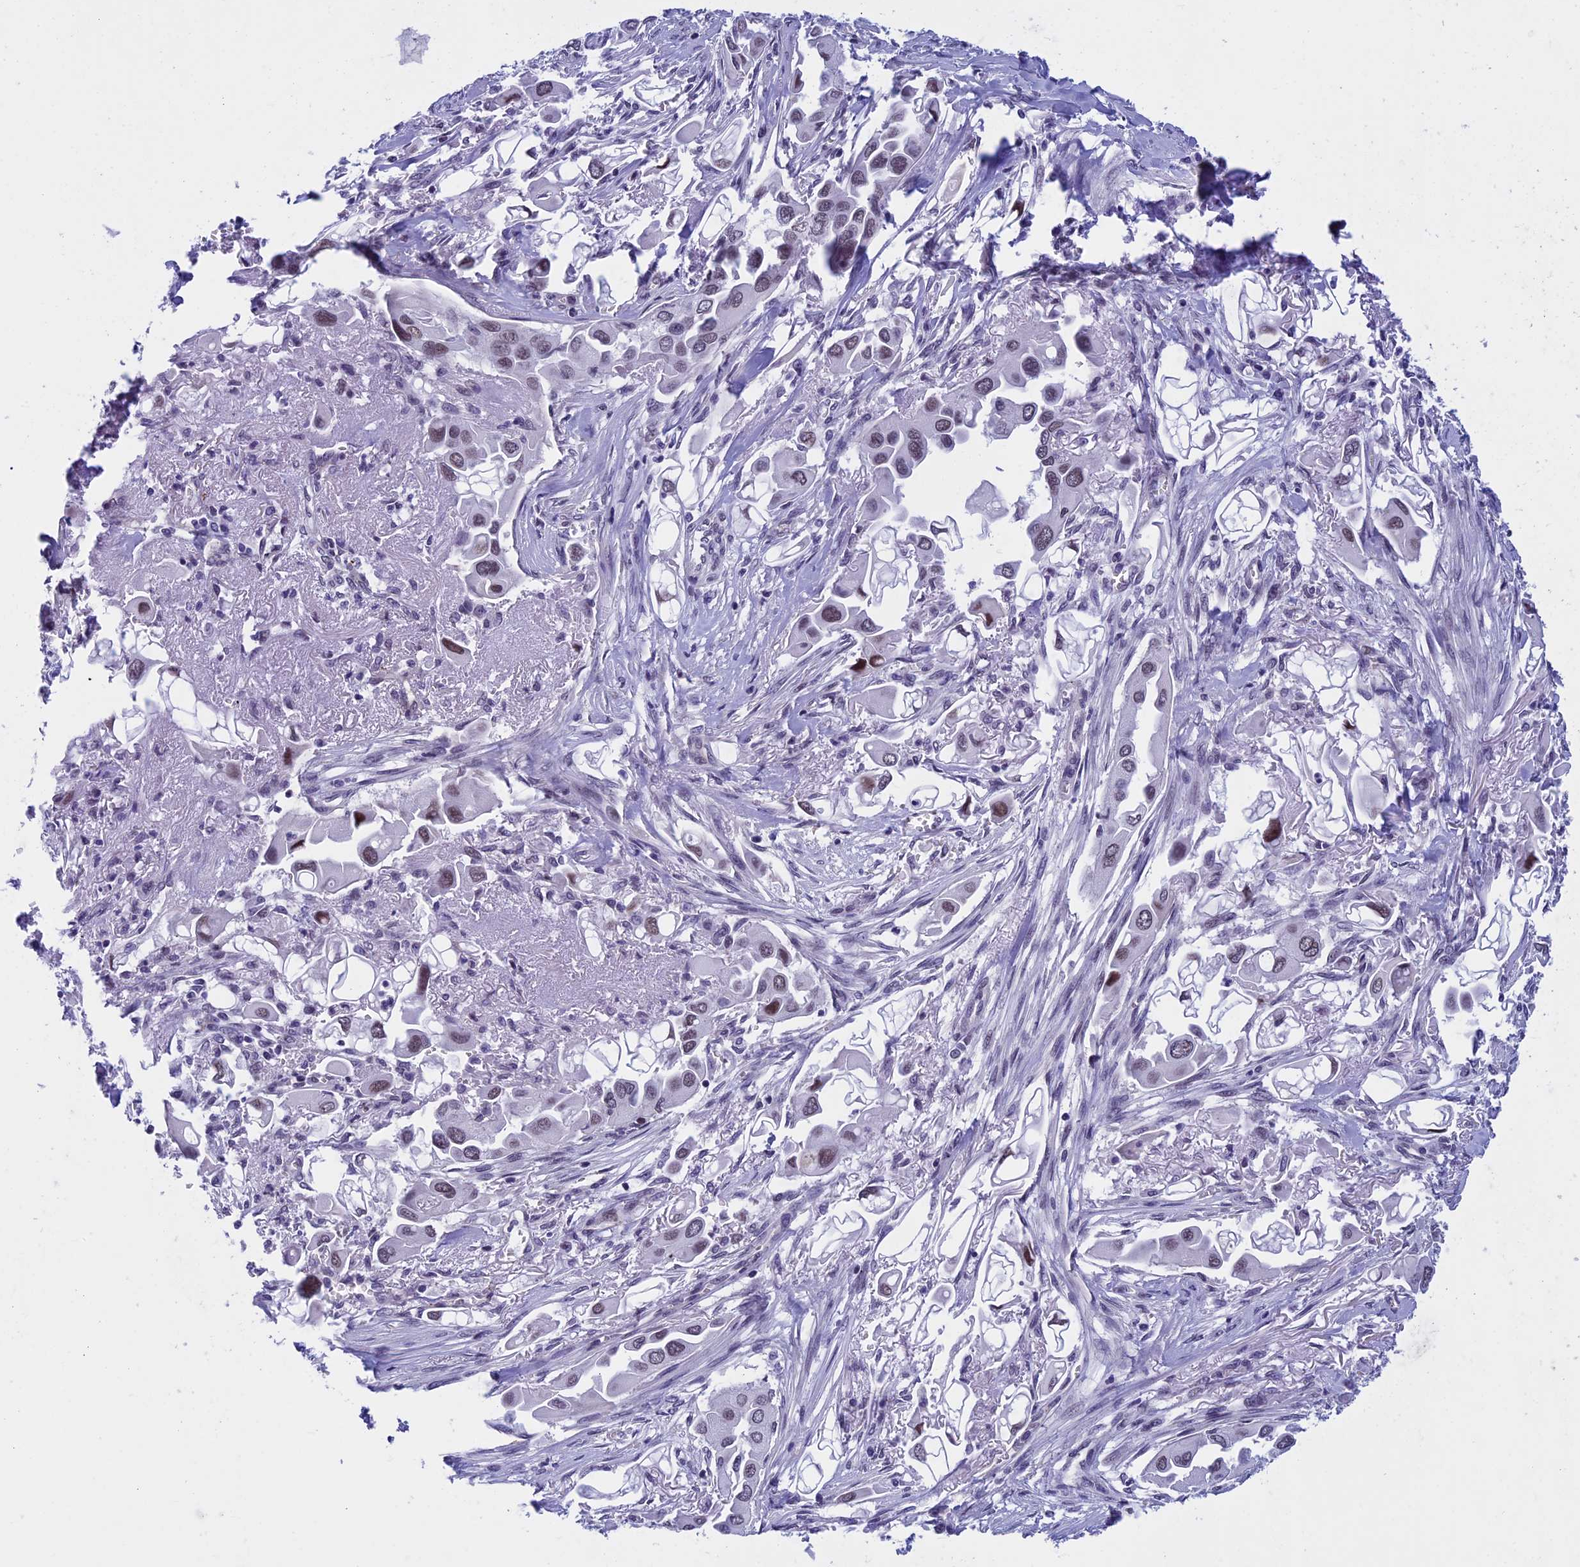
{"staining": {"intensity": "weak", "quantity": ">75%", "location": "nuclear"}, "tissue": "lung cancer", "cell_type": "Tumor cells", "image_type": "cancer", "snomed": [{"axis": "morphology", "description": "Adenocarcinoma, NOS"}, {"axis": "topography", "description": "Lung"}], "caption": "Tumor cells reveal low levels of weak nuclear expression in approximately >75% of cells in human lung cancer. The protein of interest is shown in brown color, while the nuclei are stained blue.", "gene": "NIPBL", "patient": {"sex": "female", "age": 76}}